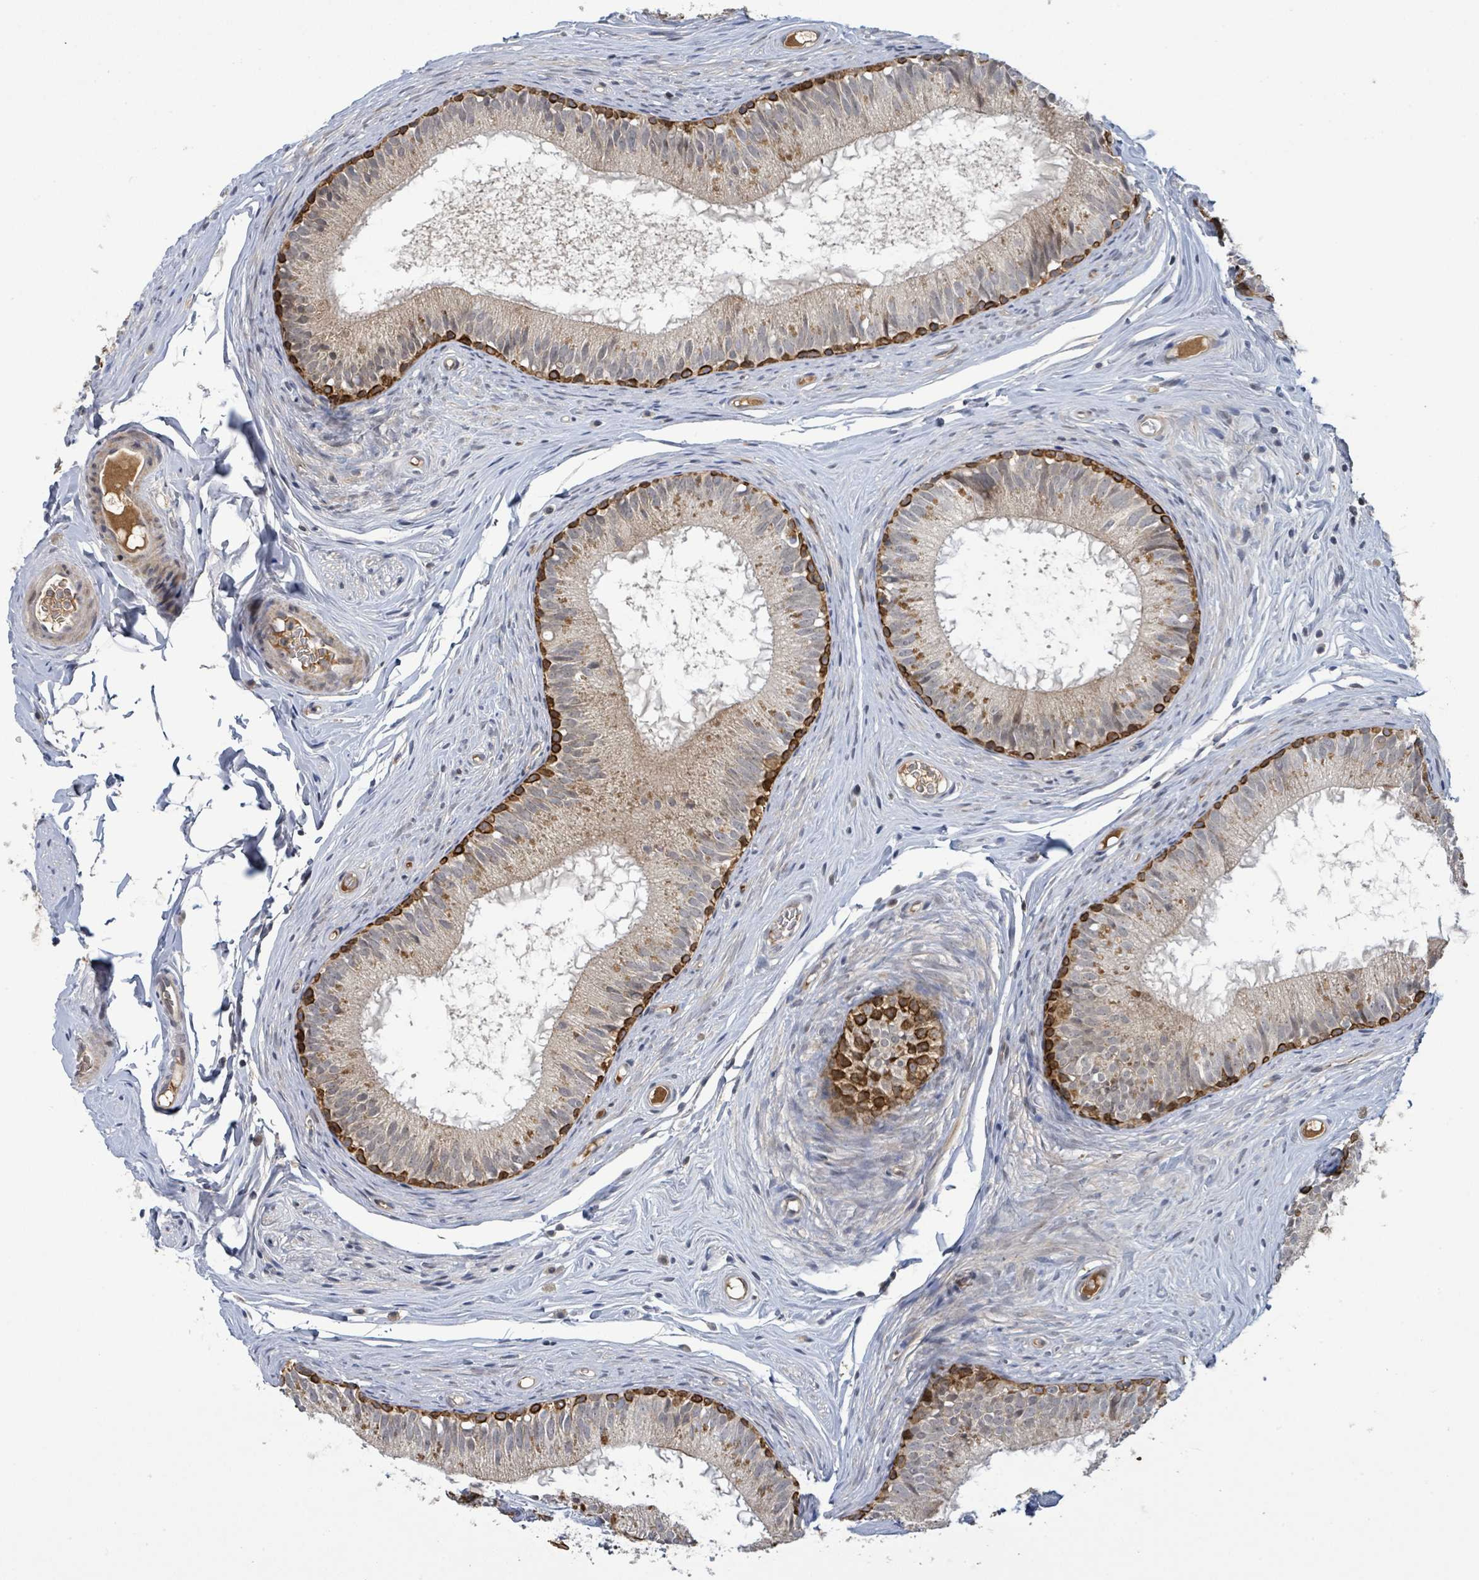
{"staining": {"intensity": "strong", "quantity": "<25%", "location": "cytoplasmic/membranous"}, "tissue": "epididymis", "cell_type": "Glandular cells", "image_type": "normal", "snomed": [{"axis": "morphology", "description": "Normal tissue, NOS"}, {"axis": "topography", "description": "Epididymis"}], "caption": "About <25% of glandular cells in normal epididymis exhibit strong cytoplasmic/membranous protein staining as visualized by brown immunohistochemical staining.", "gene": "ITGA11", "patient": {"sex": "male", "age": 25}}